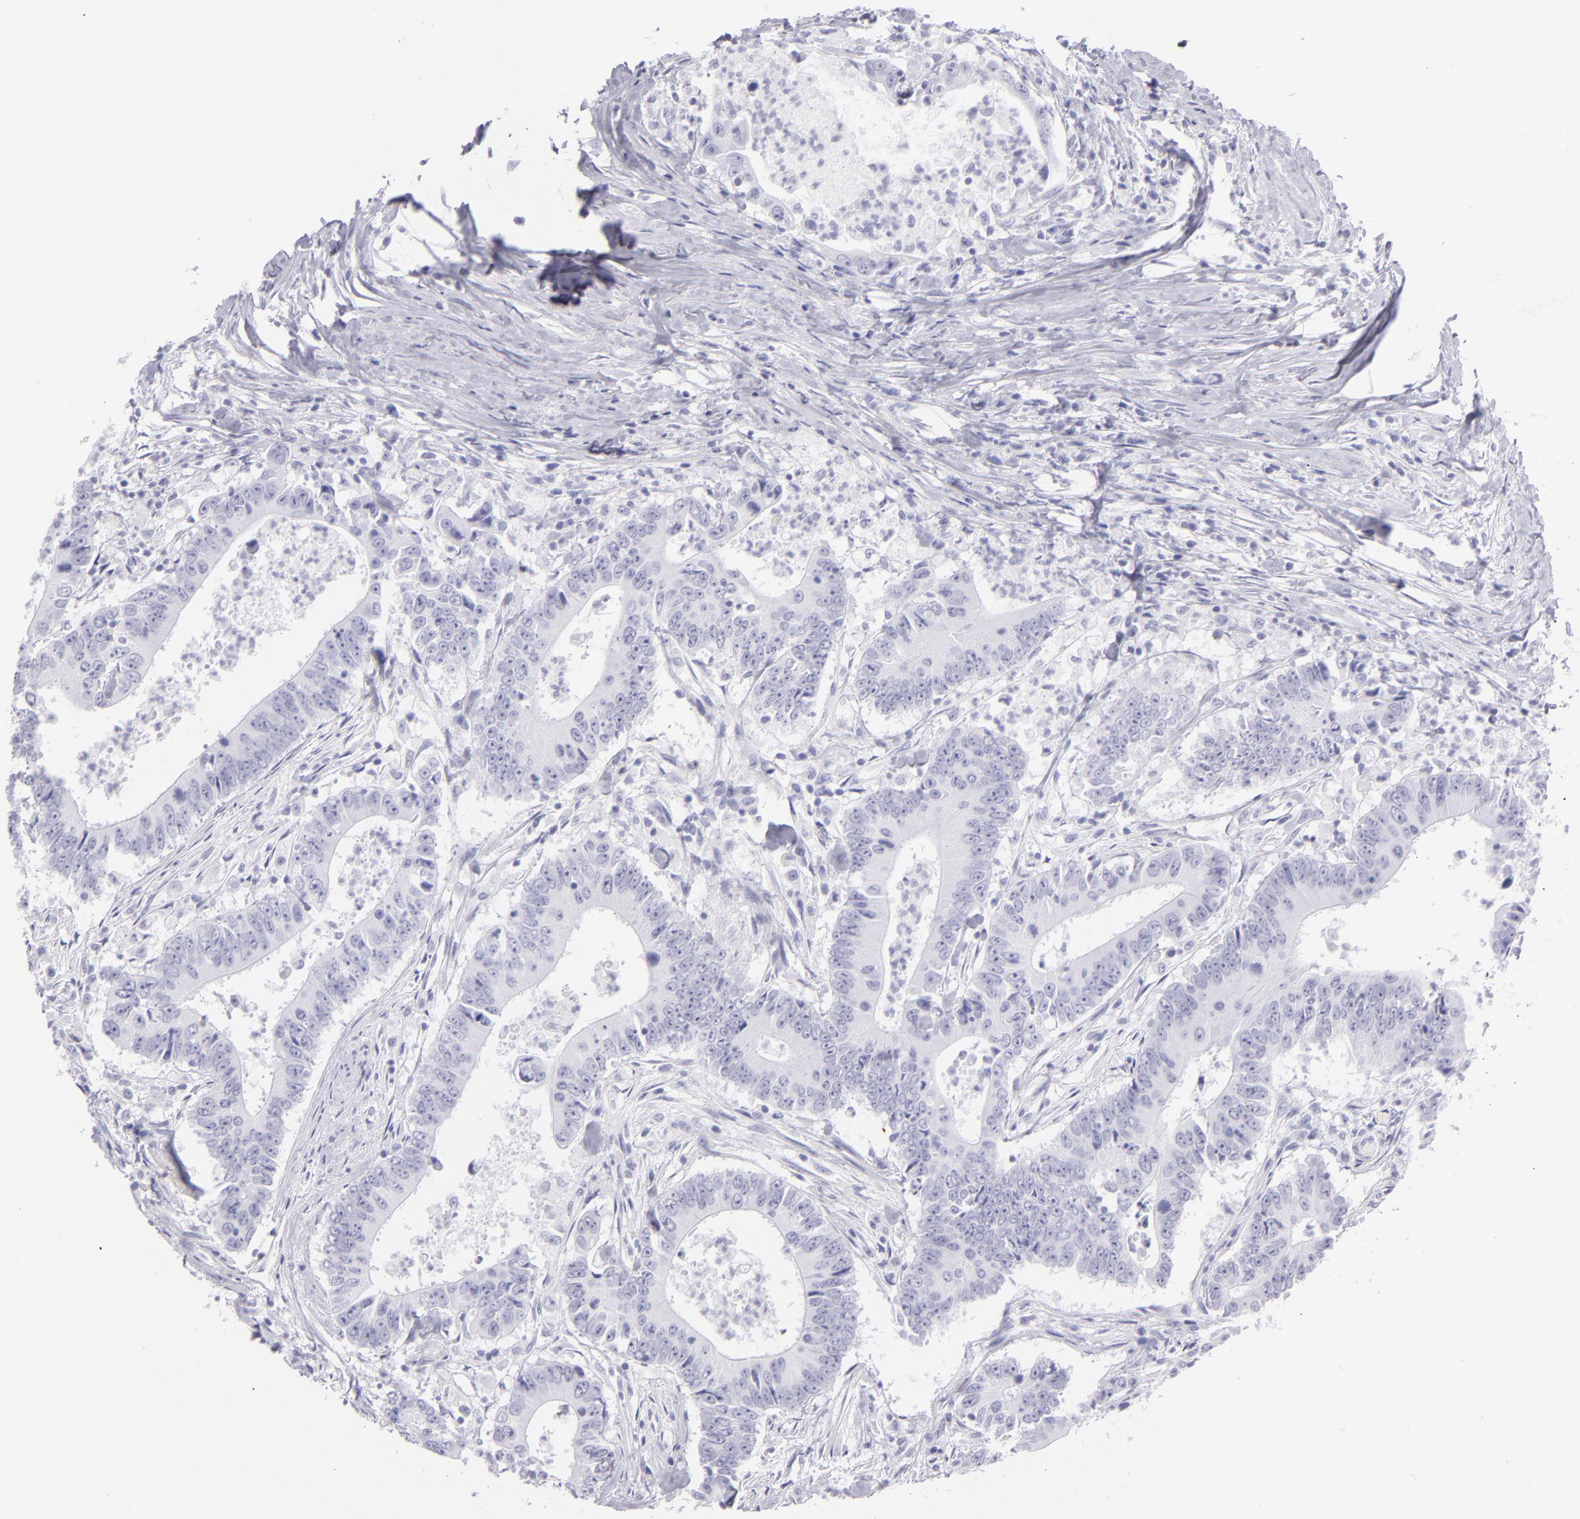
{"staining": {"intensity": "negative", "quantity": "none", "location": "none"}, "tissue": "colorectal cancer", "cell_type": "Tumor cells", "image_type": "cancer", "snomed": [{"axis": "morphology", "description": "Adenocarcinoma, NOS"}, {"axis": "topography", "description": "Colon"}], "caption": "This is an immunohistochemistry photomicrograph of human colorectal cancer (adenocarcinoma). There is no staining in tumor cells.", "gene": "PVALB", "patient": {"sex": "male", "age": 55}}